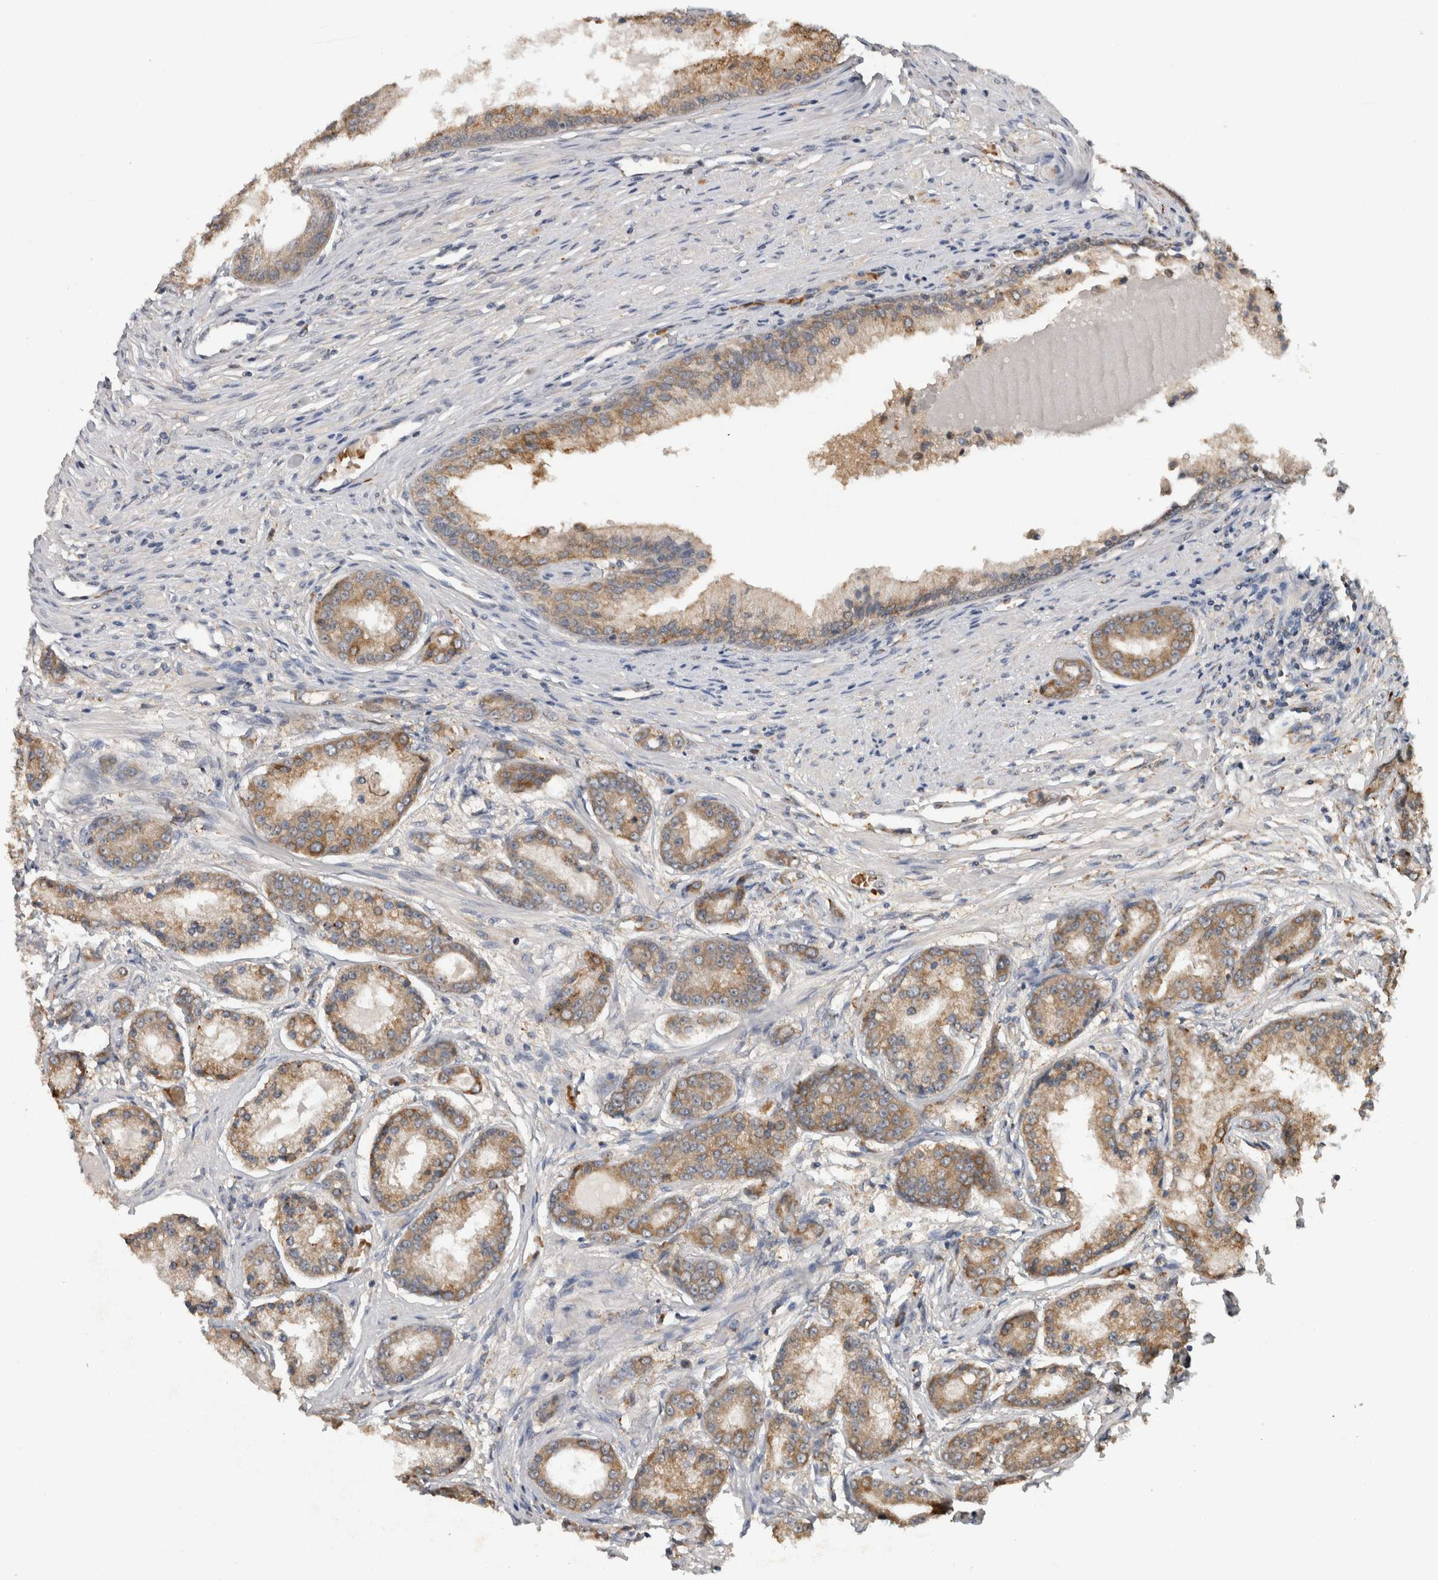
{"staining": {"intensity": "moderate", "quantity": ">75%", "location": "cytoplasmic/membranous"}, "tissue": "prostate cancer", "cell_type": "Tumor cells", "image_type": "cancer", "snomed": [{"axis": "morphology", "description": "Adenocarcinoma, High grade"}, {"axis": "topography", "description": "Prostate"}], "caption": "The histopathology image displays staining of prostate cancer (adenocarcinoma (high-grade)), revealing moderate cytoplasmic/membranous protein positivity (brown color) within tumor cells.", "gene": "ADGRL3", "patient": {"sex": "male", "age": 59}}